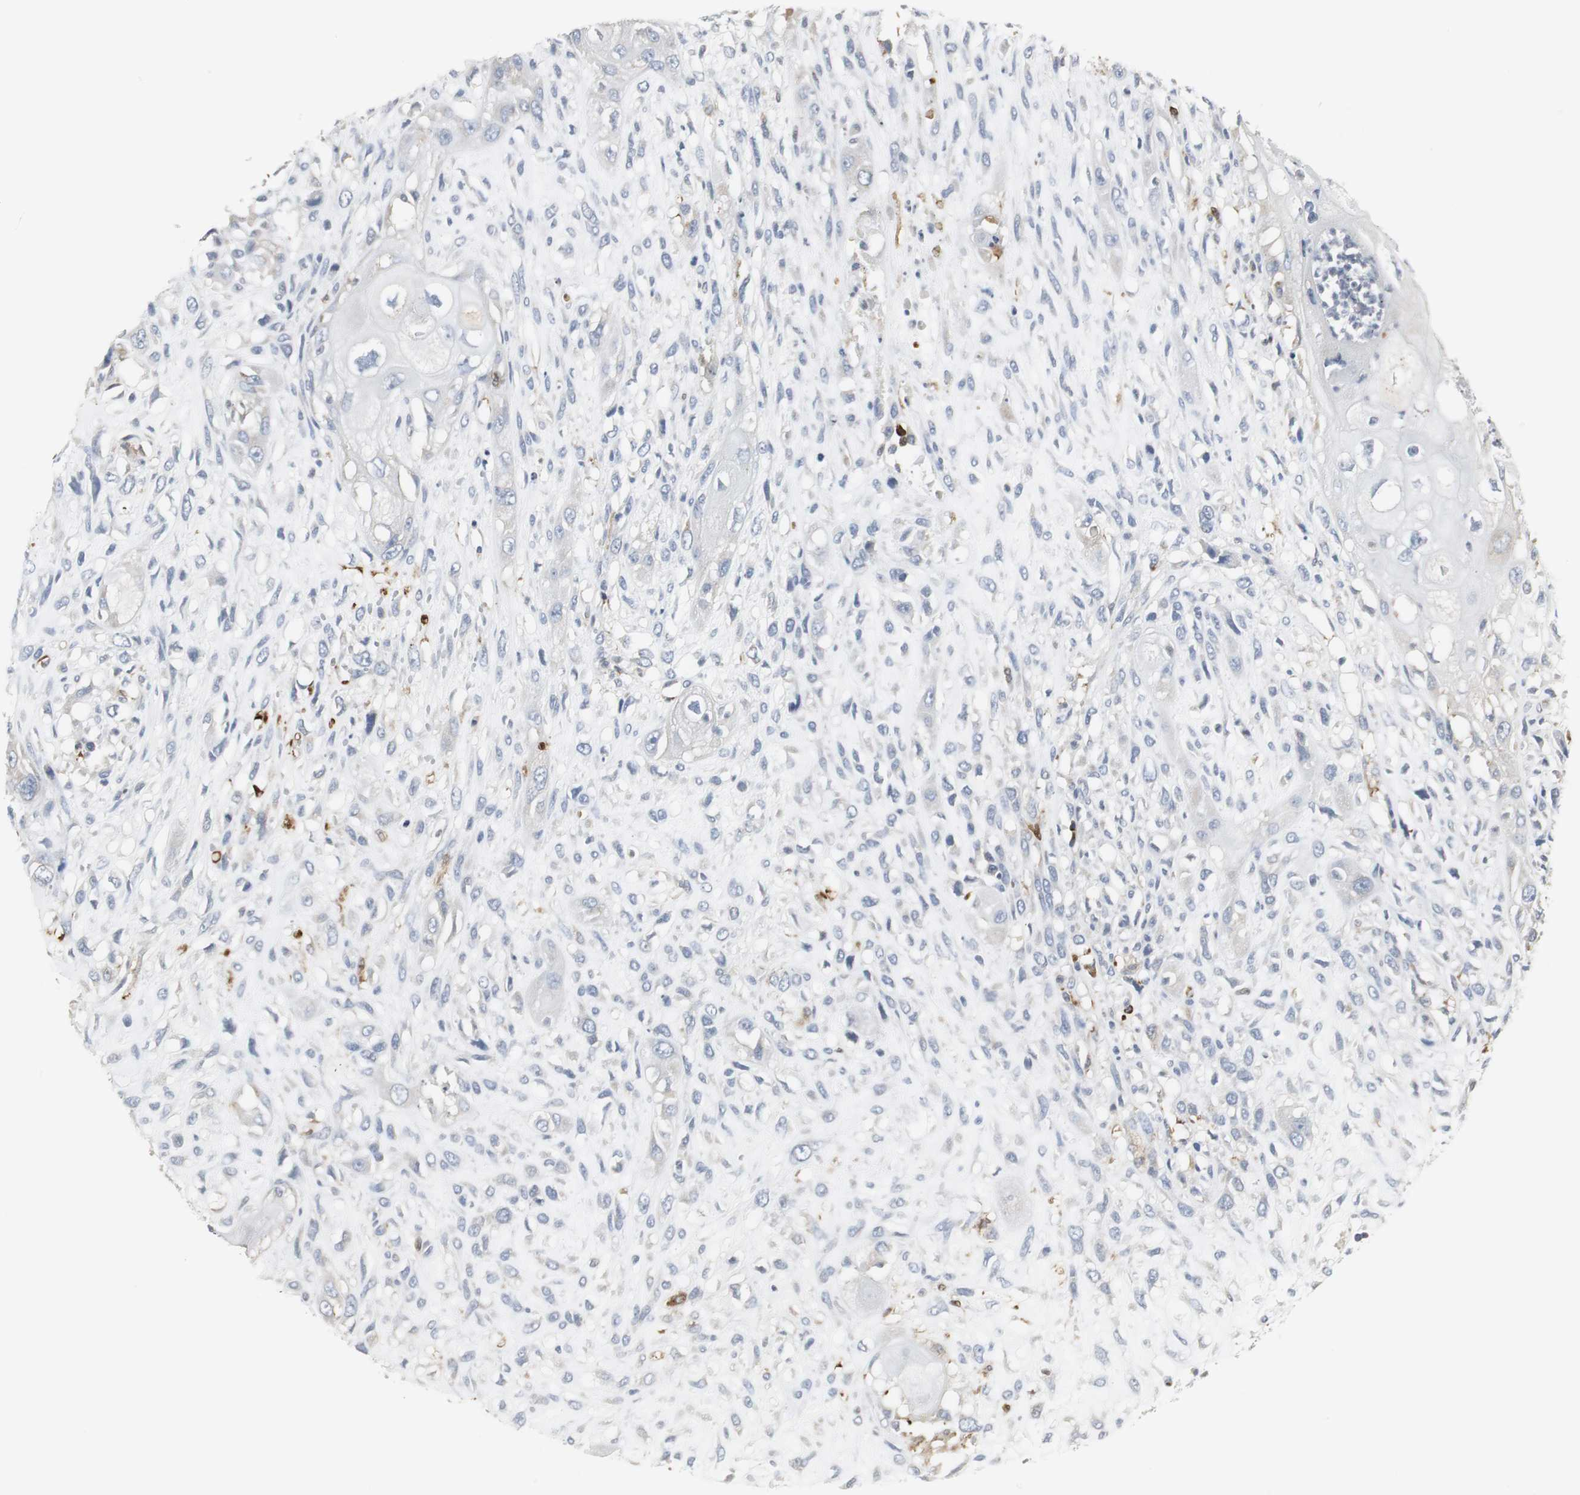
{"staining": {"intensity": "negative", "quantity": "none", "location": "none"}, "tissue": "head and neck cancer", "cell_type": "Tumor cells", "image_type": "cancer", "snomed": [{"axis": "morphology", "description": "Necrosis, NOS"}, {"axis": "morphology", "description": "Neoplasm, malignant, NOS"}, {"axis": "topography", "description": "Salivary gland"}, {"axis": "topography", "description": "Head-Neck"}], "caption": "A micrograph of head and neck cancer stained for a protein exhibits no brown staining in tumor cells.", "gene": "PI15", "patient": {"sex": "male", "age": 43}}